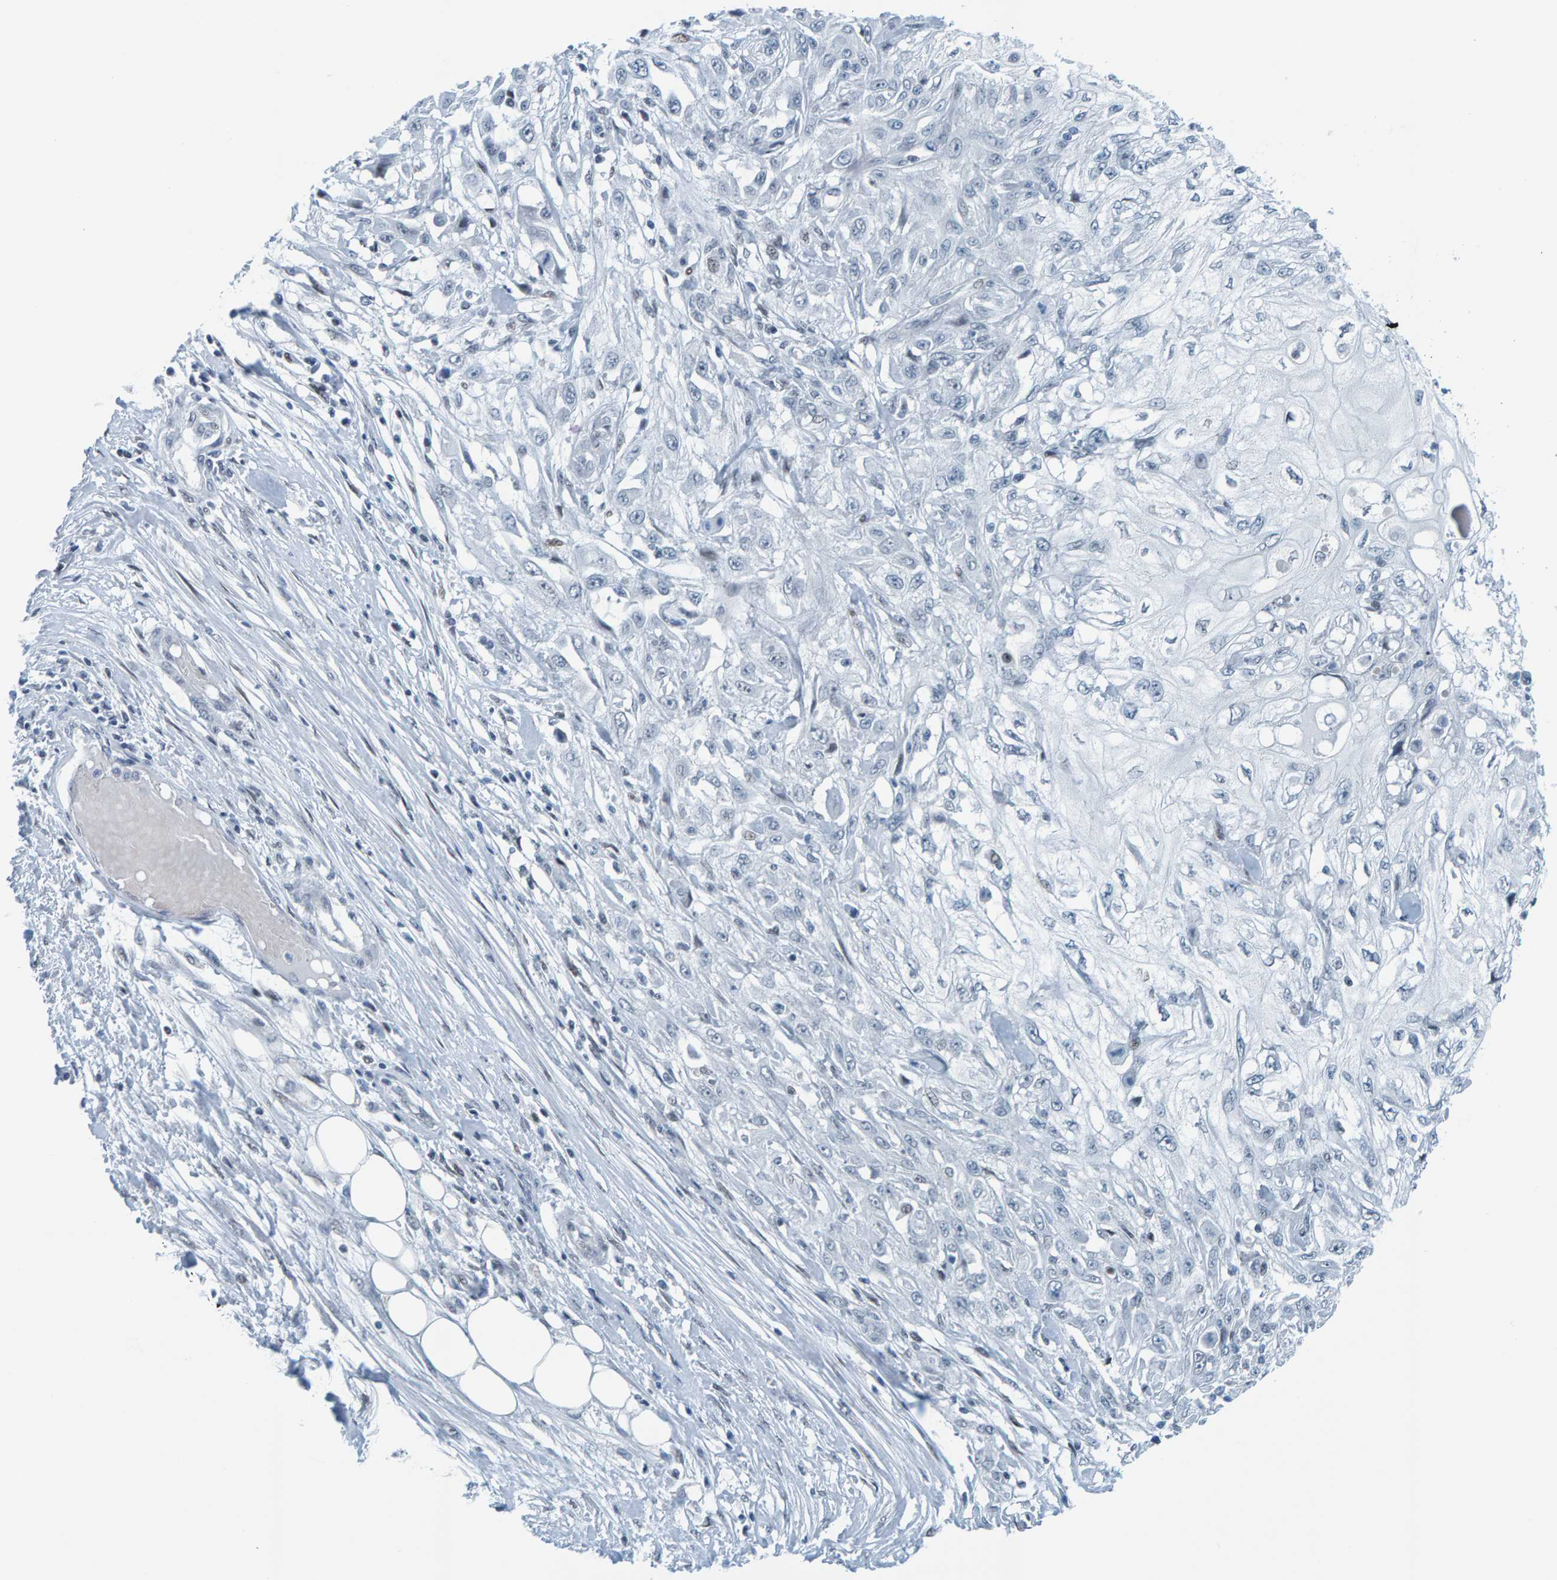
{"staining": {"intensity": "negative", "quantity": "none", "location": "none"}, "tissue": "skin cancer", "cell_type": "Tumor cells", "image_type": "cancer", "snomed": [{"axis": "morphology", "description": "Squamous cell carcinoma, NOS"}, {"axis": "morphology", "description": "Squamous cell carcinoma, metastatic, NOS"}, {"axis": "topography", "description": "Skin"}, {"axis": "topography", "description": "Lymph node"}], "caption": "Tumor cells show no significant expression in skin cancer. Brightfield microscopy of IHC stained with DAB (3,3'-diaminobenzidine) (brown) and hematoxylin (blue), captured at high magnification.", "gene": "CNP", "patient": {"sex": "male", "age": 75}}